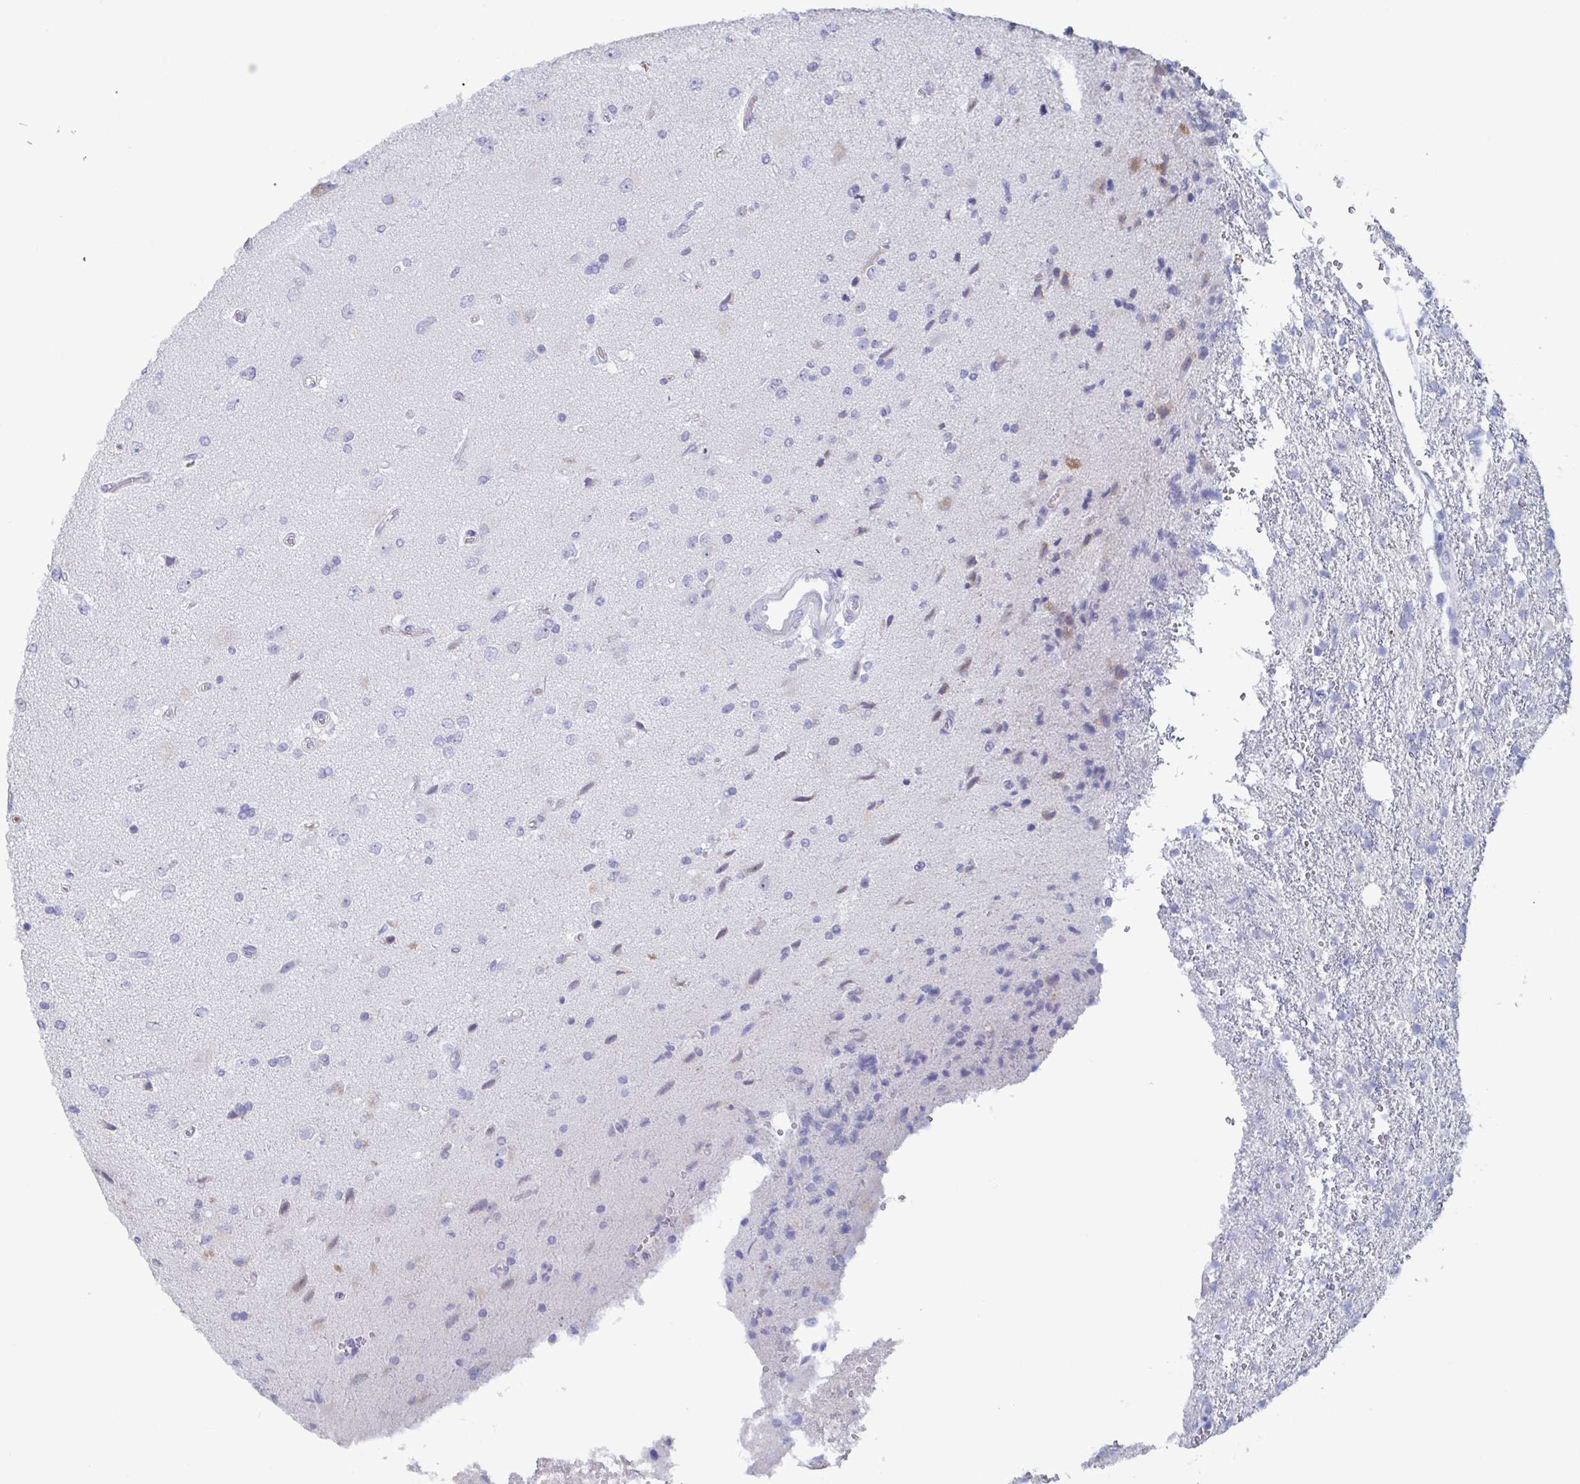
{"staining": {"intensity": "negative", "quantity": "none", "location": "none"}, "tissue": "glioma", "cell_type": "Tumor cells", "image_type": "cancer", "snomed": [{"axis": "morphology", "description": "Glioma, malignant, High grade"}, {"axis": "topography", "description": "Brain"}], "caption": "Malignant glioma (high-grade) was stained to show a protein in brown. There is no significant expression in tumor cells. The staining is performed using DAB (3,3'-diaminobenzidine) brown chromogen with nuclei counter-stained in using hematoxylin.", "gene": "NT5C3B", "patient": {"sex": "male", "age": 56}}